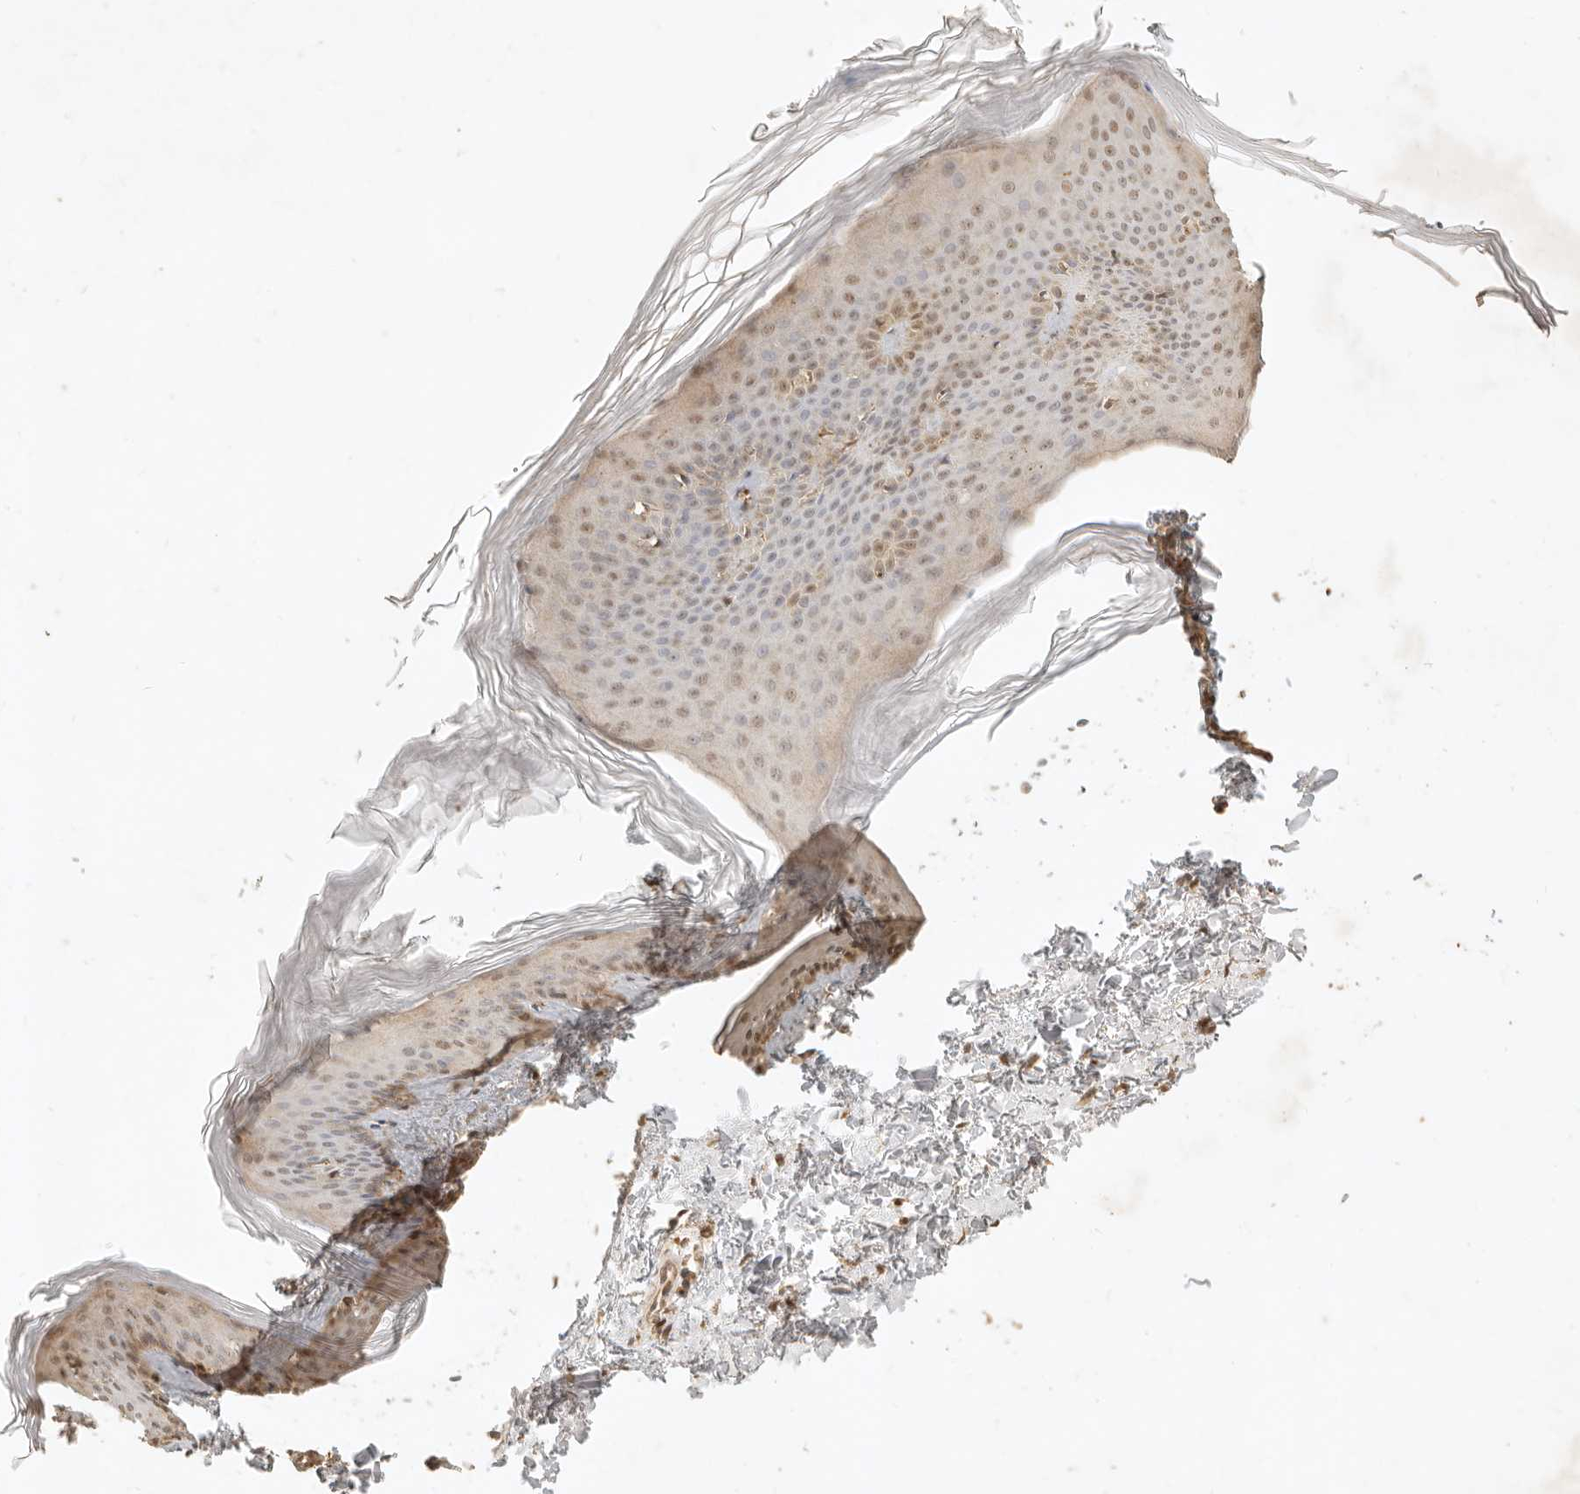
{"staining": {"intensity": "moderate", "quantity": ">75%", "location": "cytoplasmic/membranous,nuclear"}, "tissue": "skin", "cell_type": "Fibroblasts", "image_type": "normal", "snomed": [{"axis": "morphology", "description": "Normal tissue, NOS"}, {"axis": "topography", "description": "Skin"}], "caption": "An immunohistochemistry photomicrograph of normal tissue is shown. Protein staining in brown labels moderate cytoplasmic/membranous,nuclear positivity in skin within fibroblasts.", "gene": "KIF2B", "patient": {"sex": "female", "age": 27}}